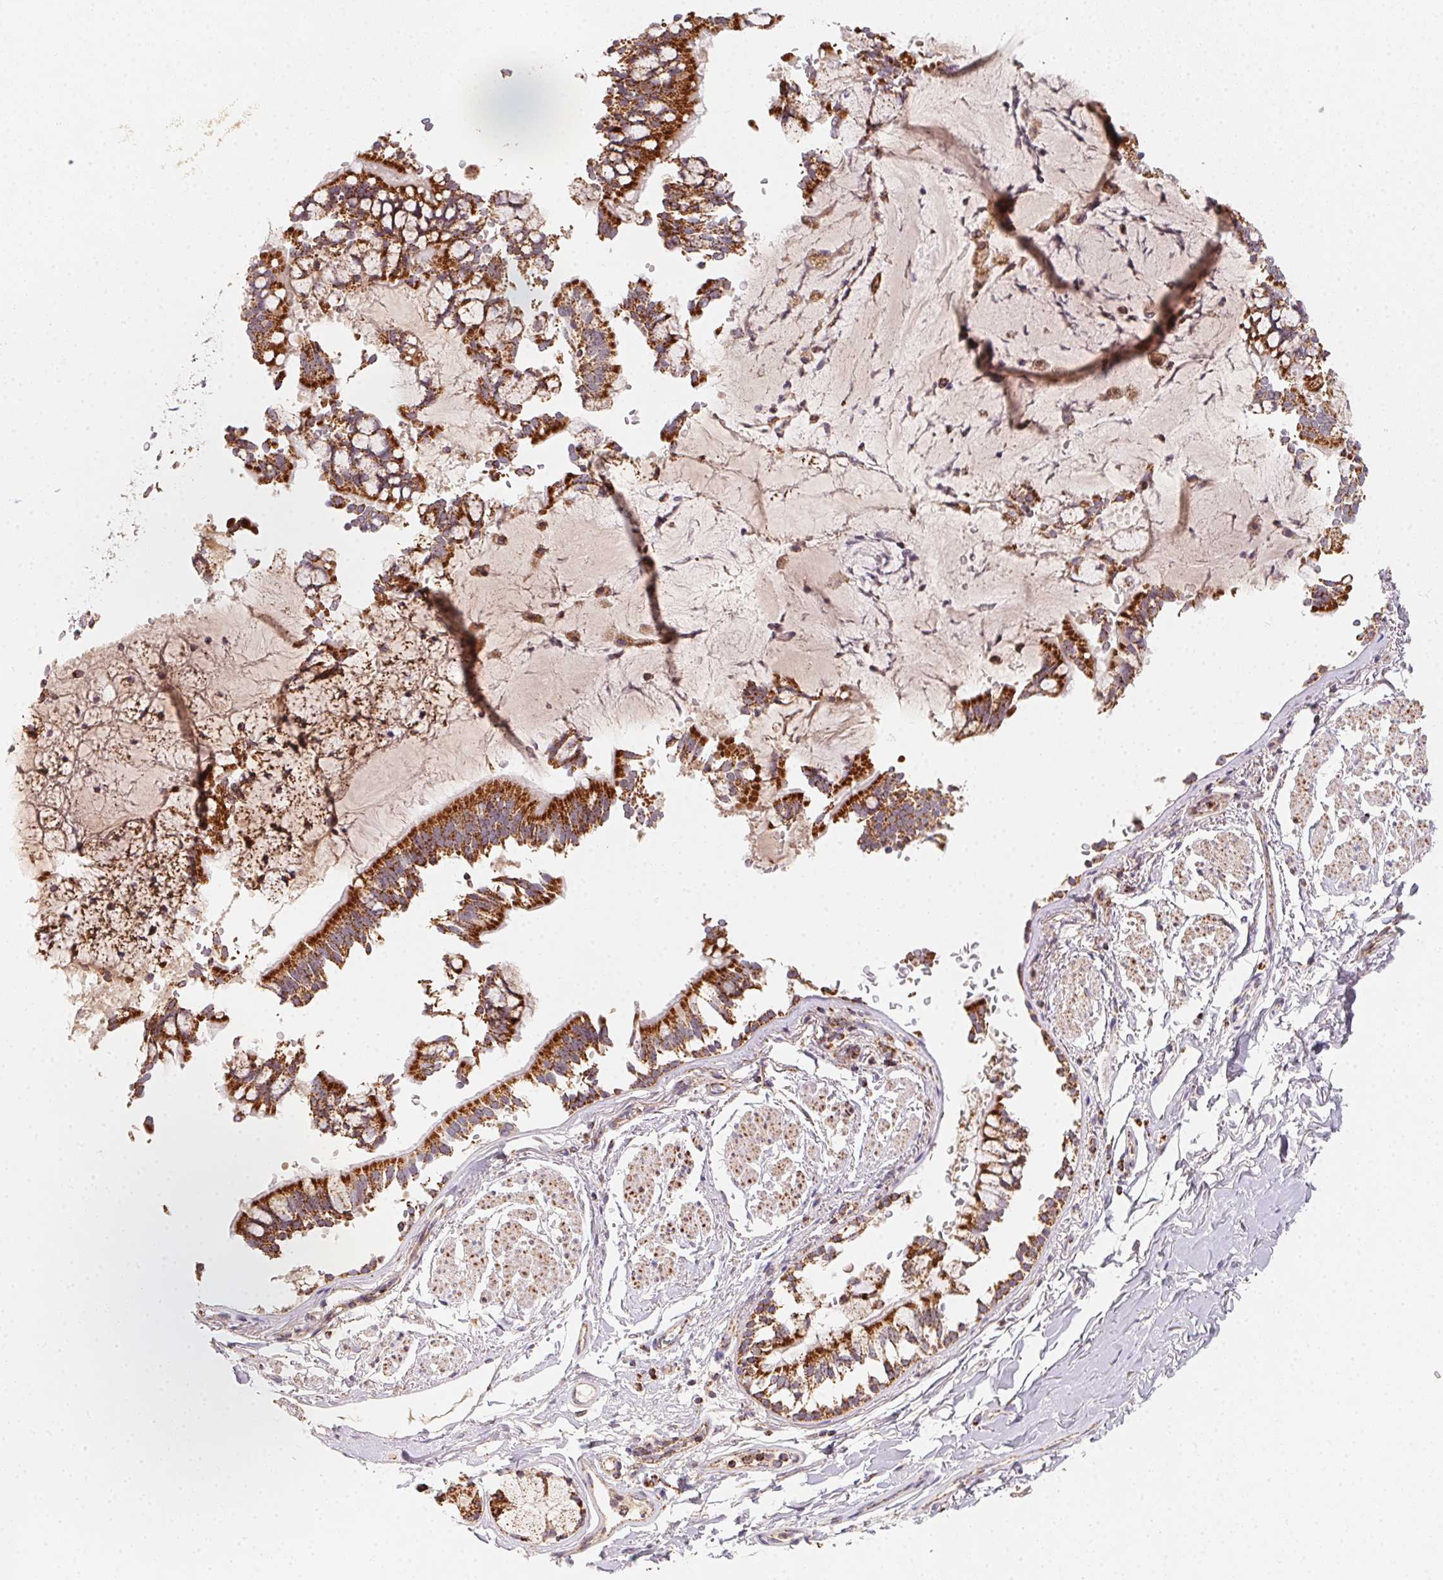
{"staining": {"intensity": "strong", "quantity": ">75%", "location": "cytoplasmic/membranous"}, "tissue": "bronchus", "cell_type": "Respiratory epithelial cells", "image_type": "normal", "snomed": [{"axis": "morphology", "description": "Normal tissue, NOS"}, {"axis": "topography", "description": "Bronchus"}], "caption": "Protein expression analysis of normal human bronchus reveals strong cytoplasmic/membranous positivity in about >75% of respiratory epithelial cells. (DAB (3,3'-diaminobenzidine) IHC, brown staining for protein, blue staining for nuclei).", "gene": "NDUFS6", "patient": {"sex": "male", "age": 70}}